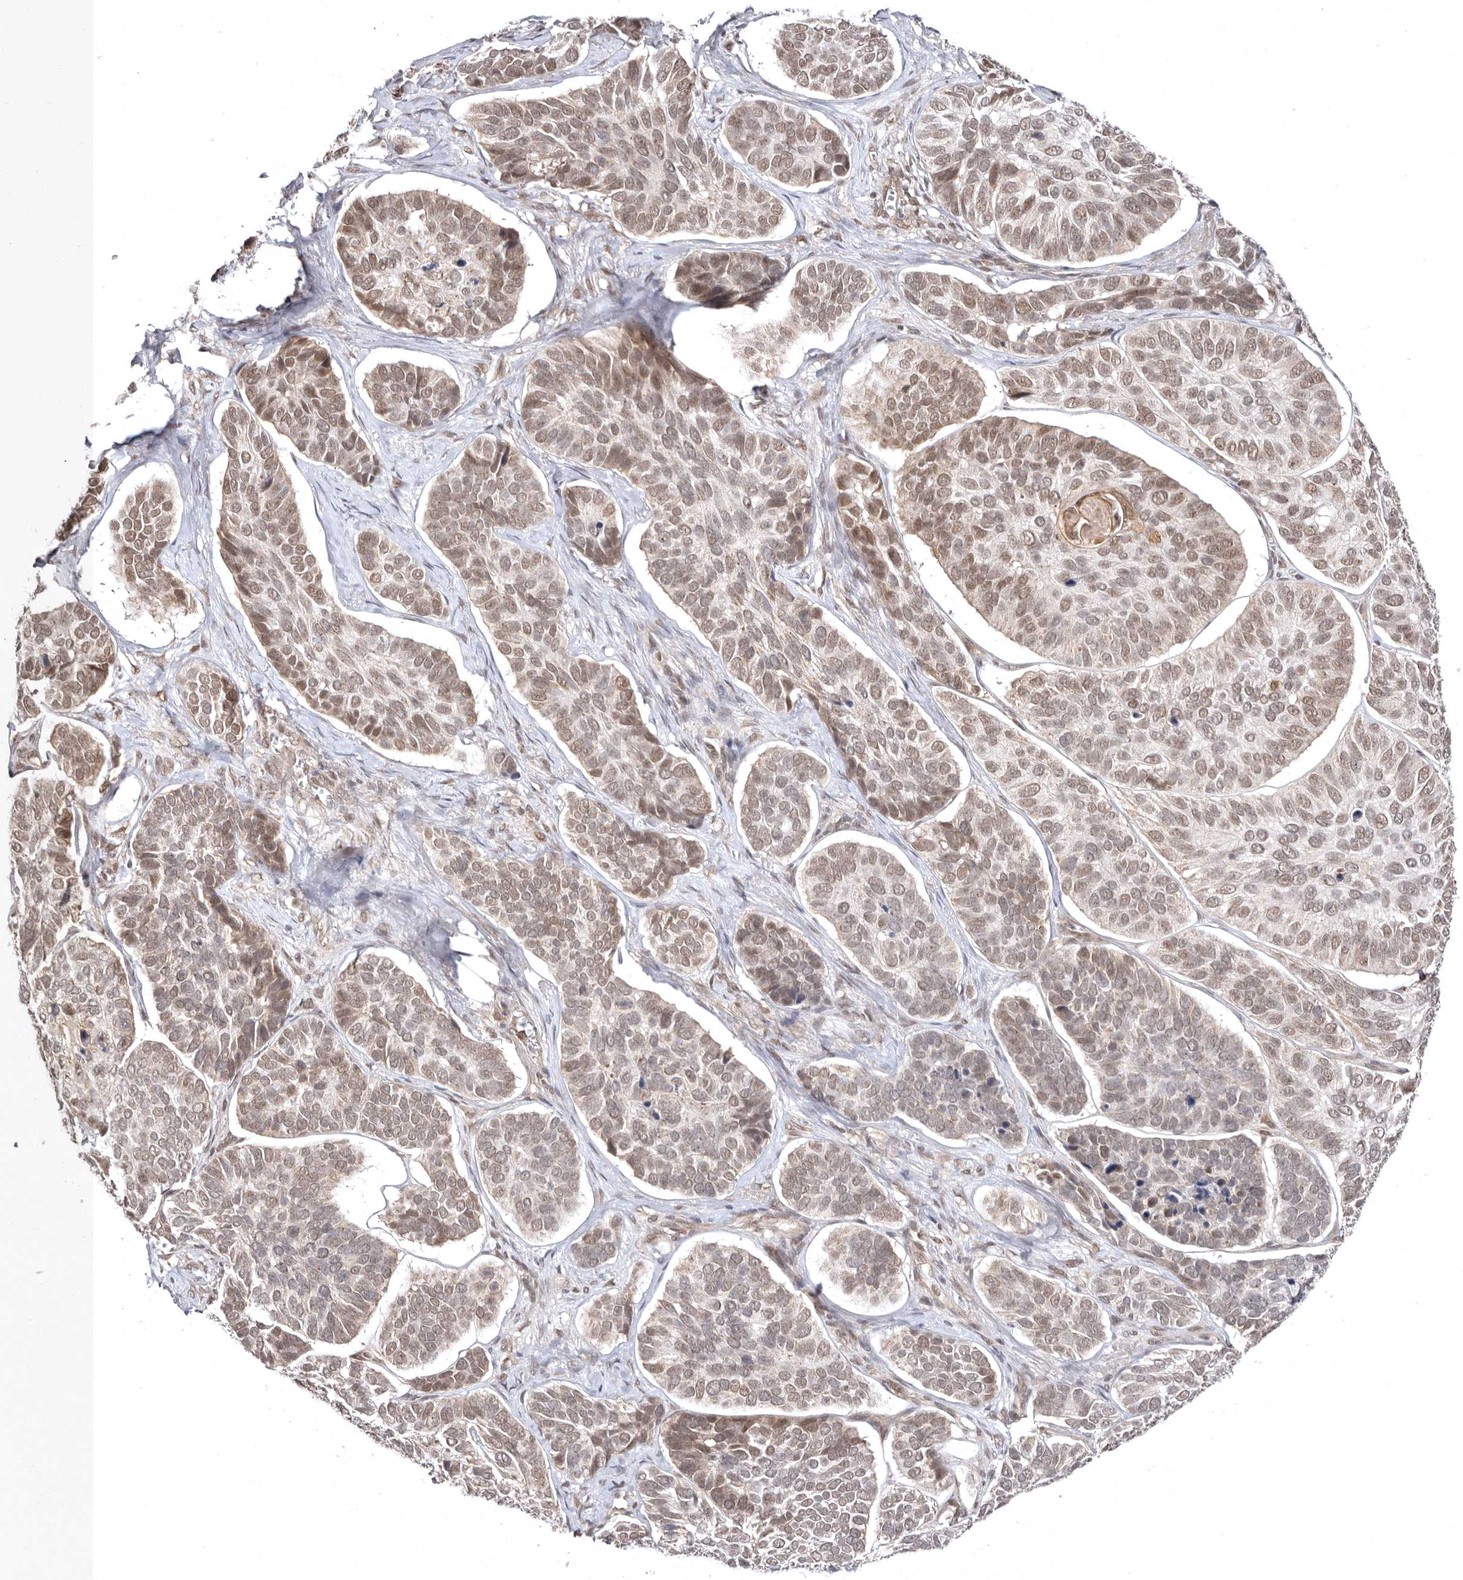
{"staining": {"intensity": "moderate", "quantity": ">75%", "location": "nuclear"}, "tissue": "skin cancer", "cell_type": "Tumor cells", "image_type": "cancer", "snomed": [{"axis": "morphology", "description": "Basal cell carcinoma"}, {"axis": "topography", "description": "Skin"}], "caption": "Brown immunohistochemical staining in human basal cell carcinoma (skin) shows moderate nuclear staining in approximately >75% of tumor cells.", "gene": "MED8", "patient": {"sex": "male", "age": 62}}